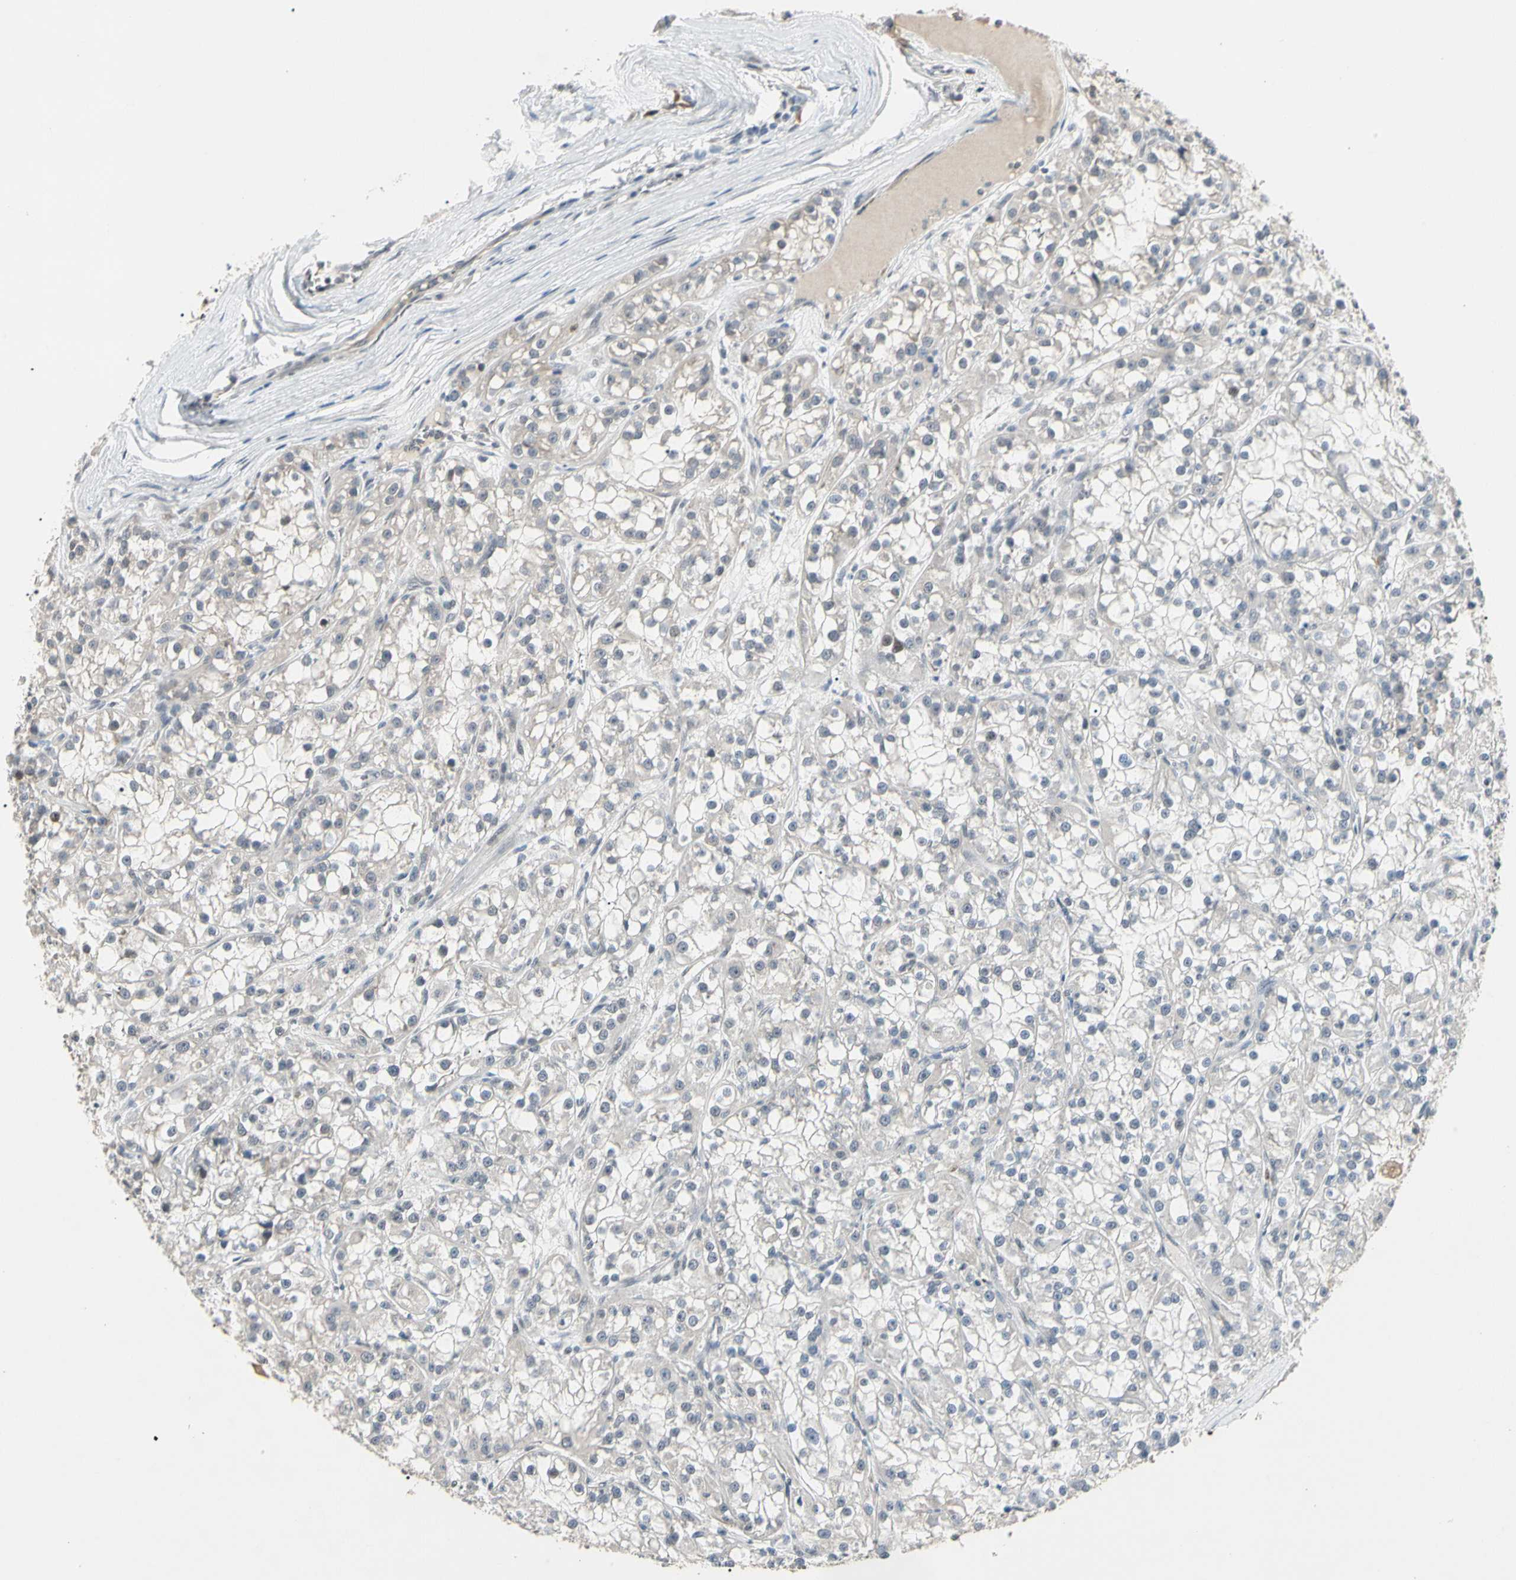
{"staining": {"intensity": "negative", "quantity": "none", "location": "none"}, "tissue": "renal cancer", "cell_type": "Tumor cells", "image_type": "cancer", "snomed": [{"axis": "morphology", "description": "Adenocarcinoma, NOS"}, {"axis": "topography", "description": "Kidney"}], "caption": "Immunohistochemistry (IHC) histopathology image of neoplastic tissue: human adenocarcinoma (renal) stained with DAB shows no significant protein expression in tumor cells.", "gene": "GREM1", "patient": {"sex": "female", "age": 52}}